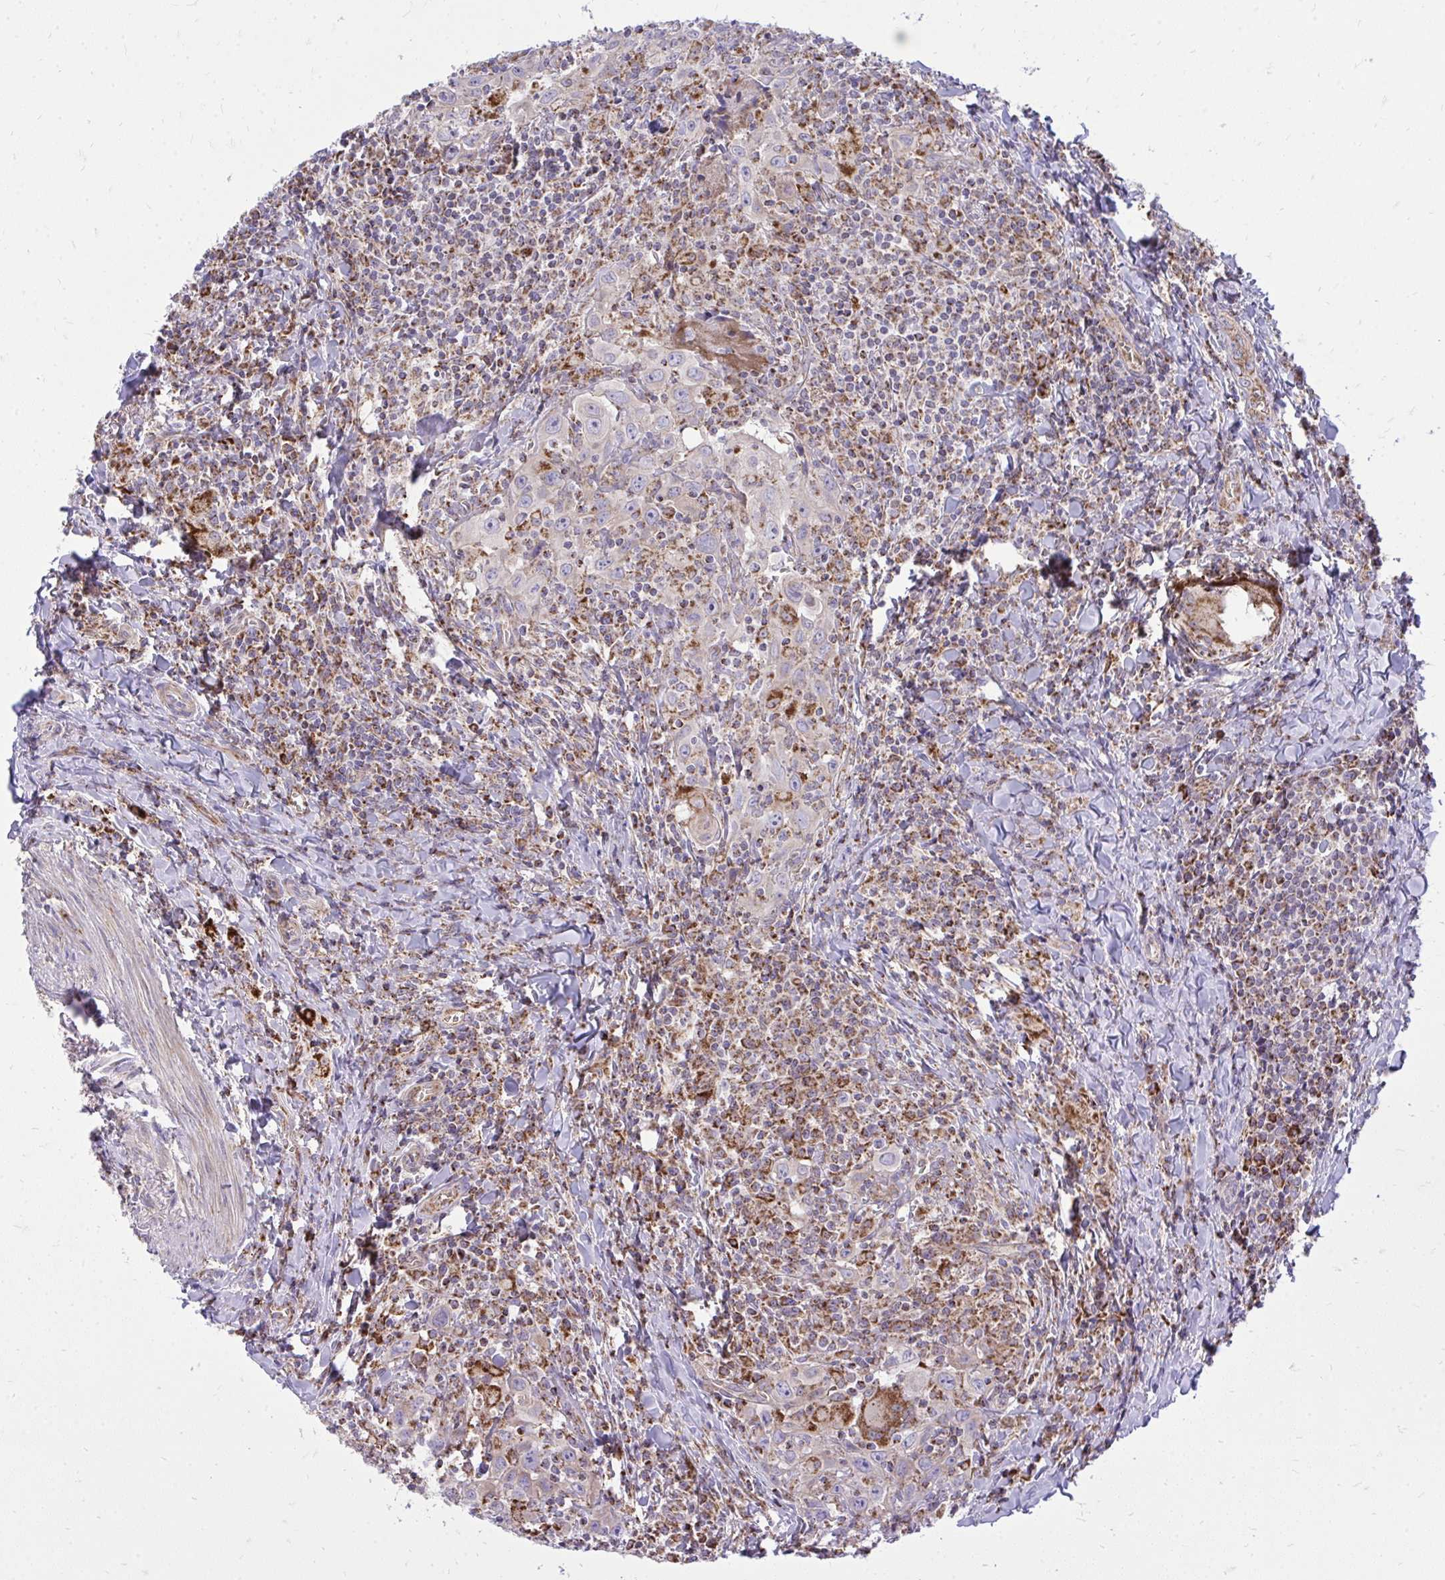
{"staining": {"intensity": "negative", "quantity": "none", "location": "none"}, "tissue": "head and neck cancer", "cell_type": "Tumor cells", "image_type": "cancer", "snomed": [{"axis": "morphology", "description": "Squamous cell carcinoma, NOS"}, {"axis": "topography", "description": "Head-Neck"}], "caption": "Tumor cells are negative for brown protein staining in head and neck cancer (squamous cell carcinoma).", "gene": "SPTBN2", "patient": {"sex": "female", "age": 95}}